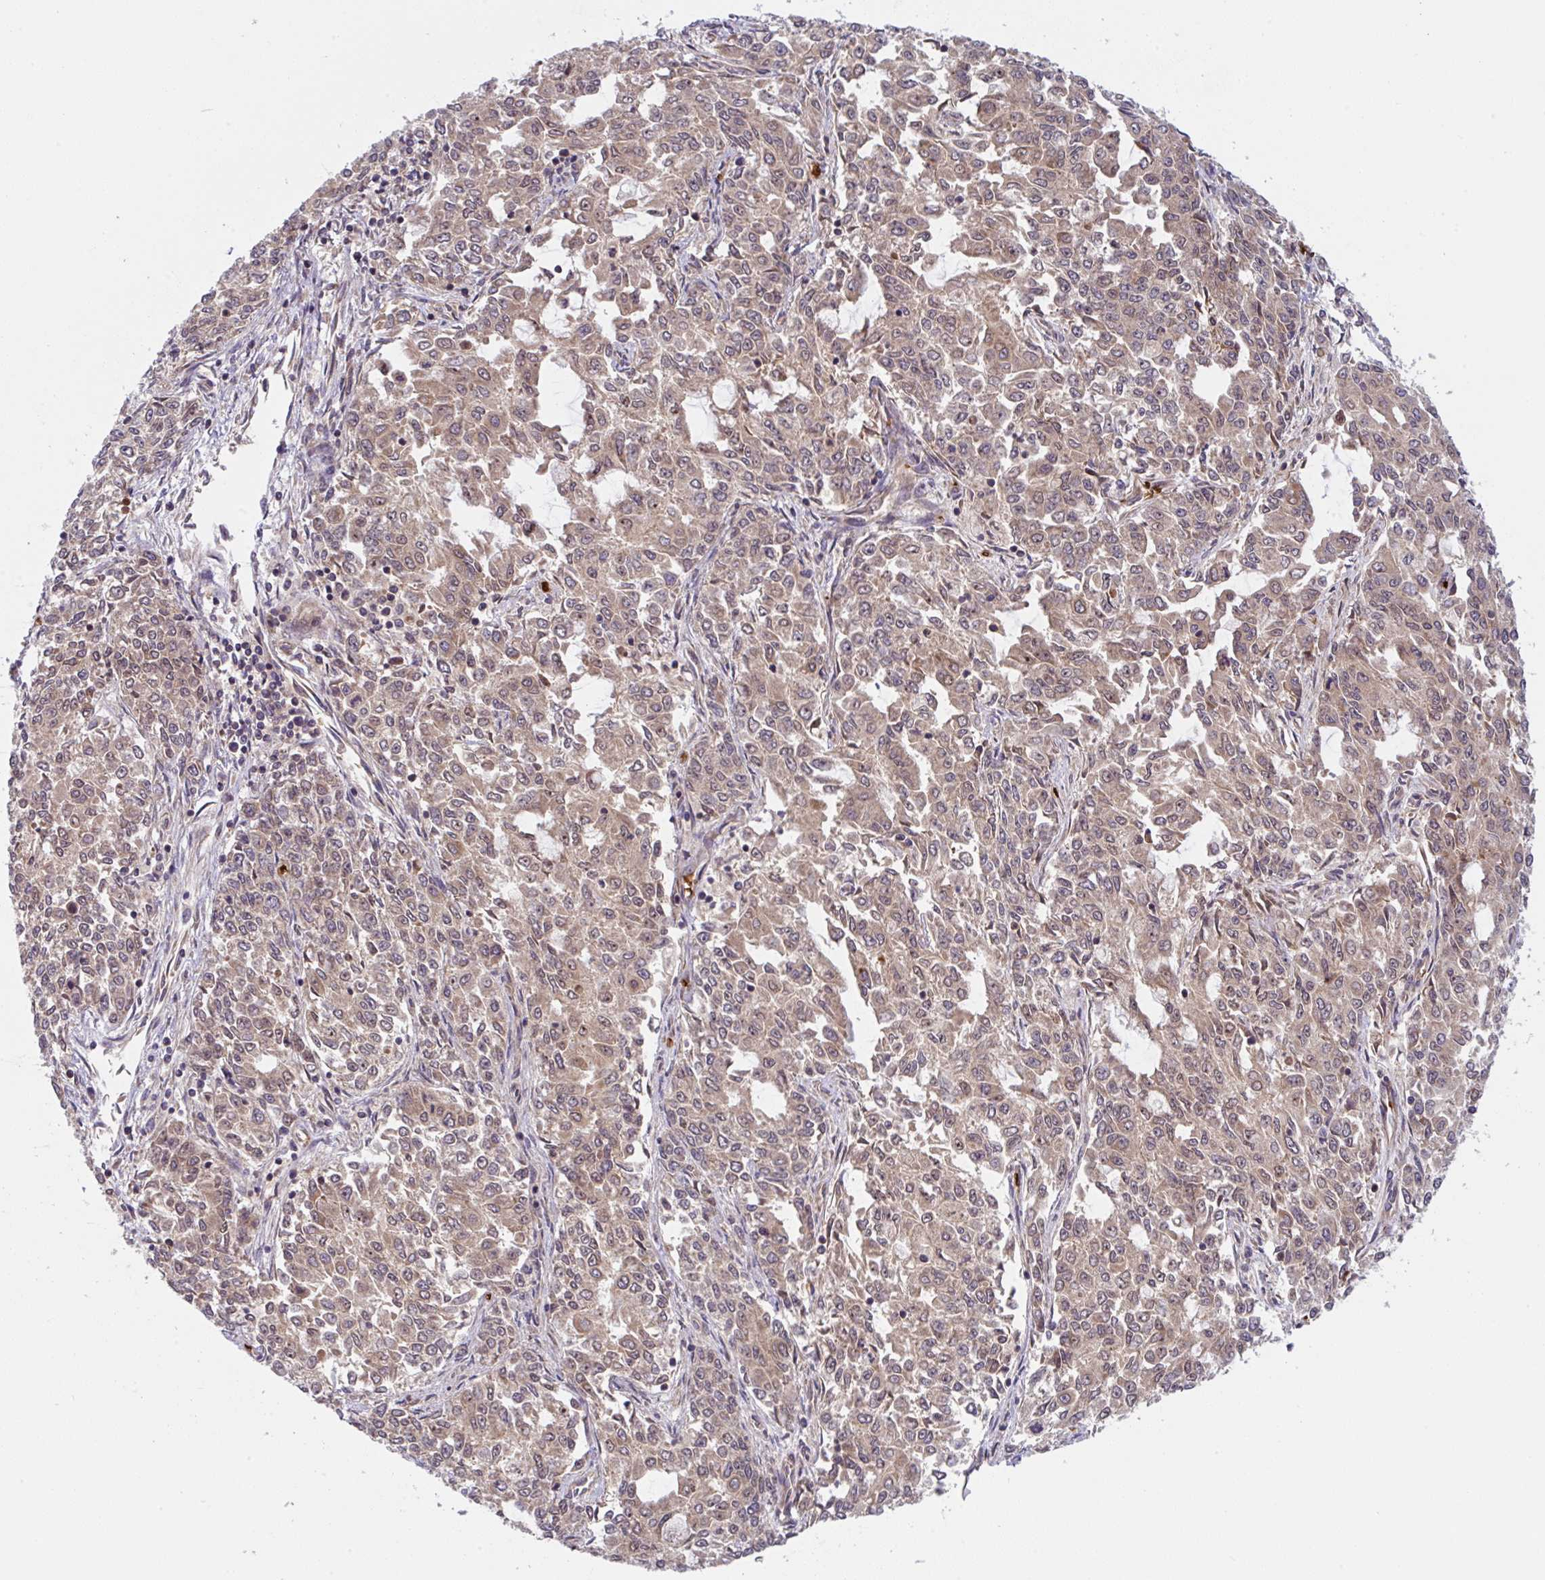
{"staining": {"intensity": "moderate", "quantity": ">75%", "location": "cytoplasmic/membranous,nuclear"}, "tissue": "endometrial cancer", "cell_type": "Tumor cells", "image_type": "cancer", "snomed": [{"axis": "morphology", "description": "Adenocarcinoma, NOS"}, {"axis": "topography", "description": "Endometrium"}], "caption": "Tumor cells show moderate cytoplasmic/membranous and nuclear staining in about >75% of cells in endometrial cancer (adenocarcinoma). Using DAB (brown) and hematoxylin (blue) stains, captured at high magnification using brightfield microscopy.", "gene": "APOBEC3D", "patient": {"sex": "female", "age": 50}}